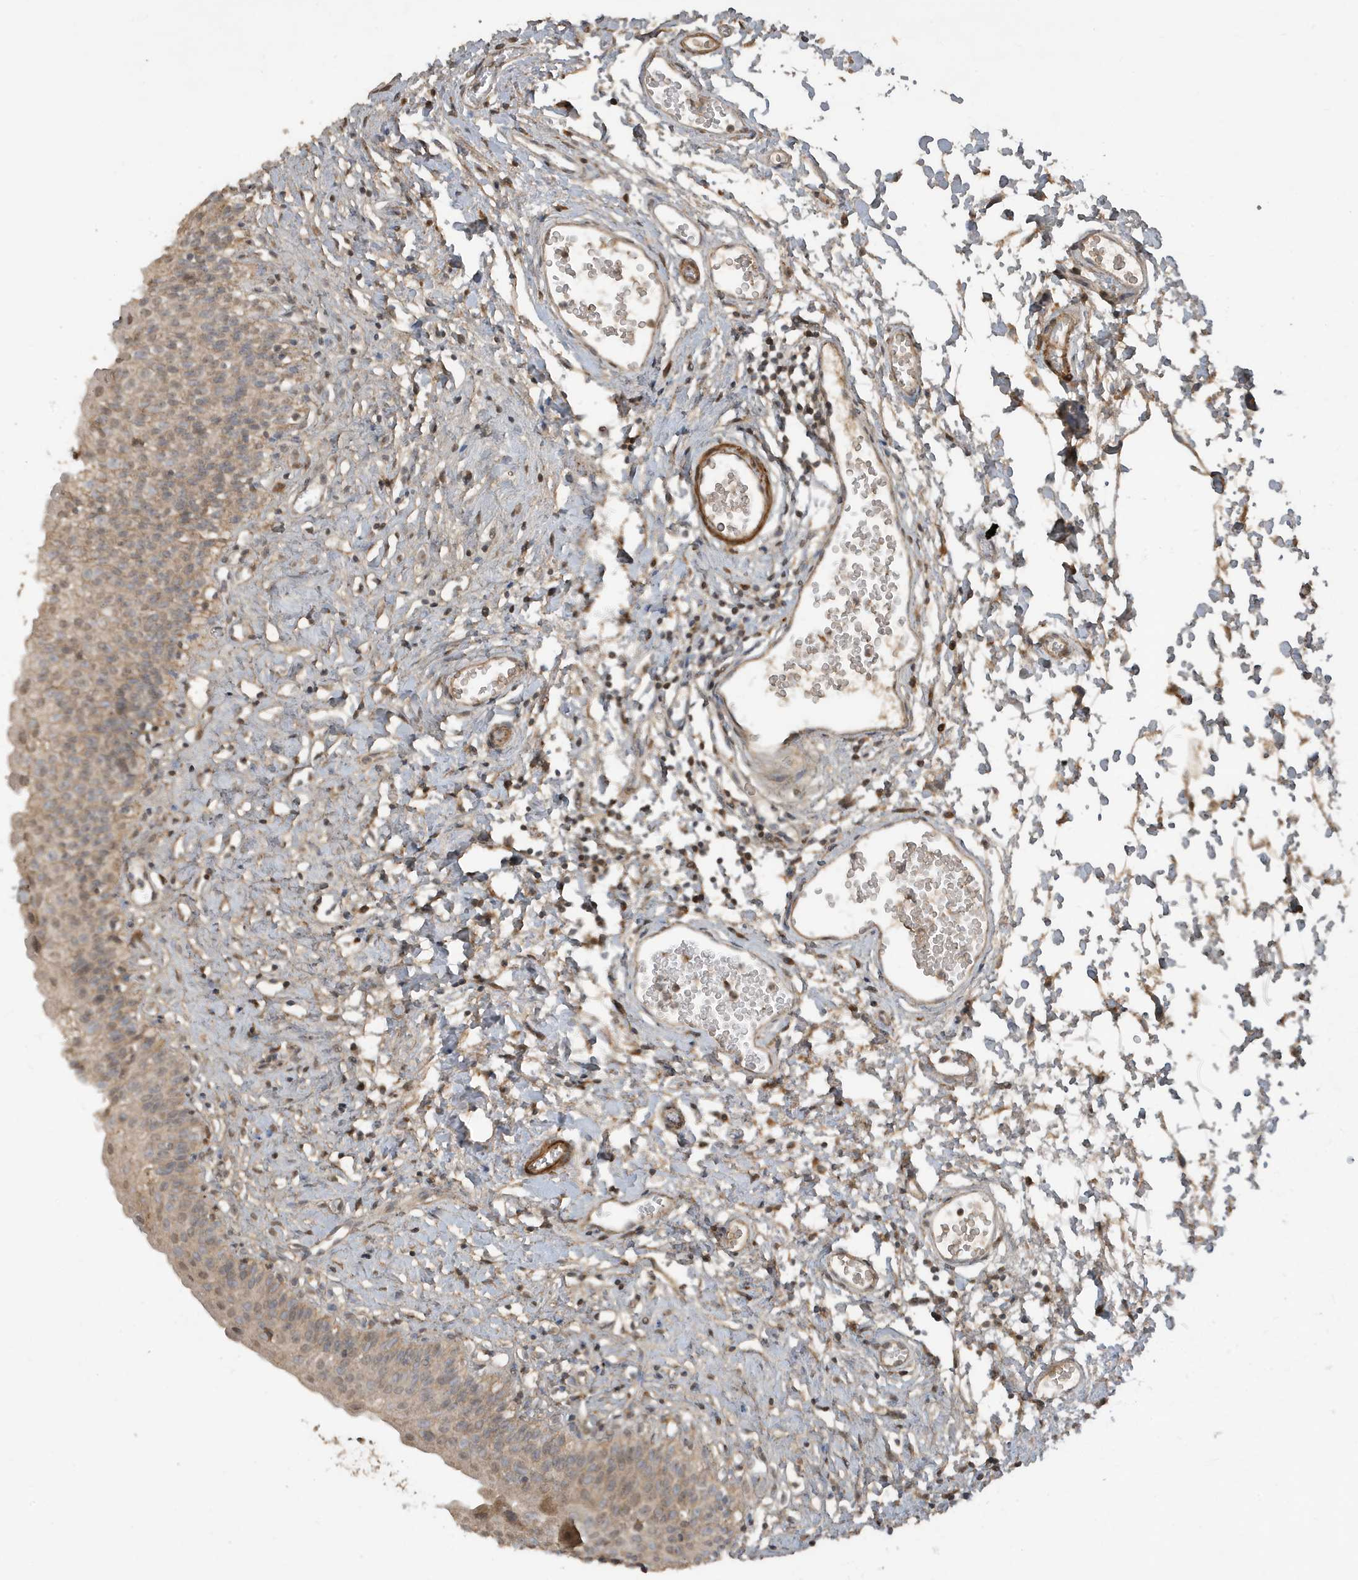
{"staining": {"intensity": "weak", "quantity": ">75%", "location": "cytoplasmic/membranous,nuclear"}, "tissue": "urinary bladder", "cell_type": "Urothelial cells", "image_type": "normal", "snomed": [{"axis": "morphology", "description": "Normal tissue, NOS"}, {"axis": "topography", "description": "Urinary bladder"}], "caption": "Urothelial cells exhibit weak cytoplasmic/membranous,nuclear expression in approximately >75% of cells in unremarkable urinary bladder.", "gene": "PRRT3", "patient": {"sex": "male", "age": 51}}